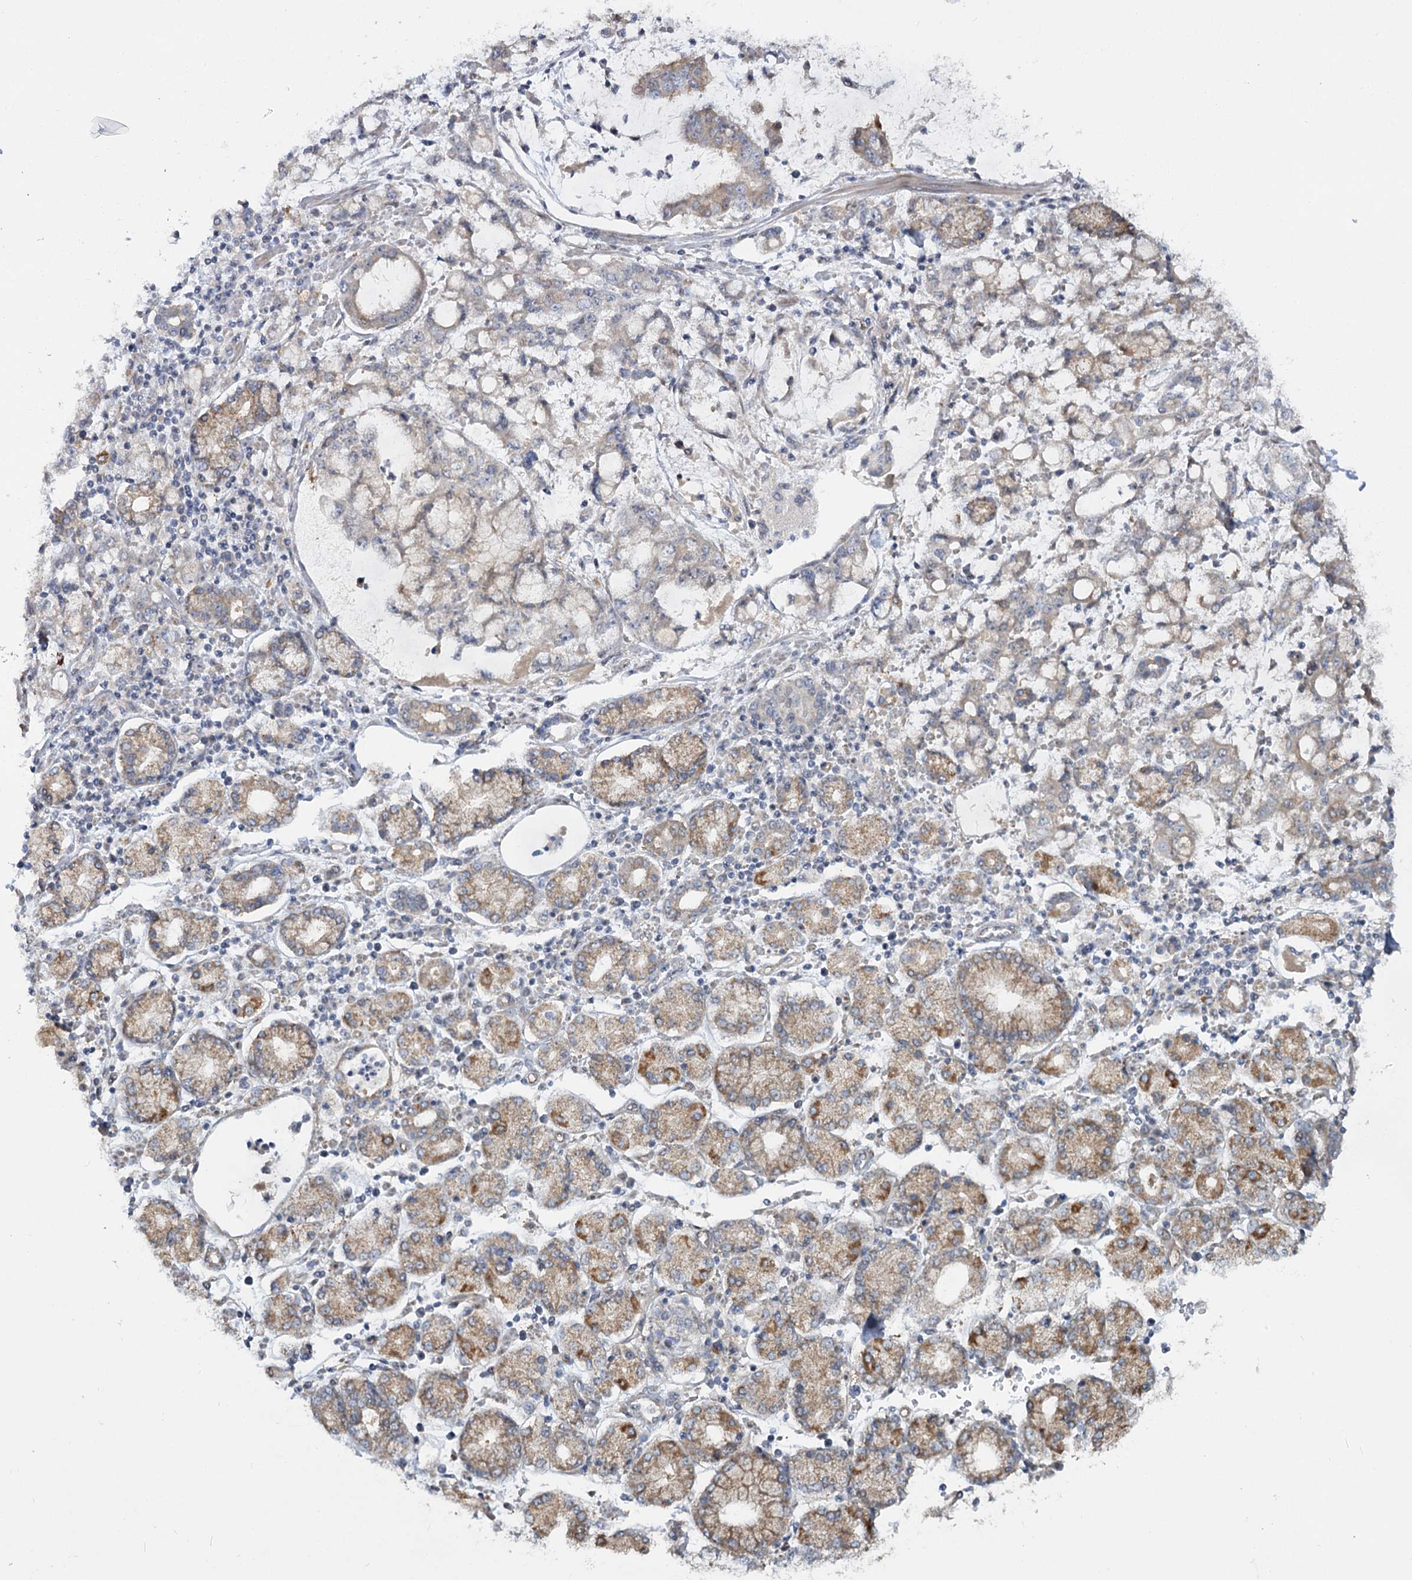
{"staining": {"intensity": "weak", "quantity": "25%-75%", "location": "cytoplasmic/membranous"}, "tissue": "stomach cancer", "cell_type": "Tumor cells", "image_type": "cancer", "snomed": [{"axis": "morphology", "description": "Adenocarcinoma, NOS"}, {"axis": "topography", "description": "Stomach"}], "caption": "An immunohistochemistry histopathology image of neoplastic tissue is shown. Protein staining in brown highlights weak cytoplasmic/membranous positivity in stomach cancer (adenocarcinoma) within tumor cells.", "gene": "TBC1D9B", "patient": {"sex": "male", "age": 76}}